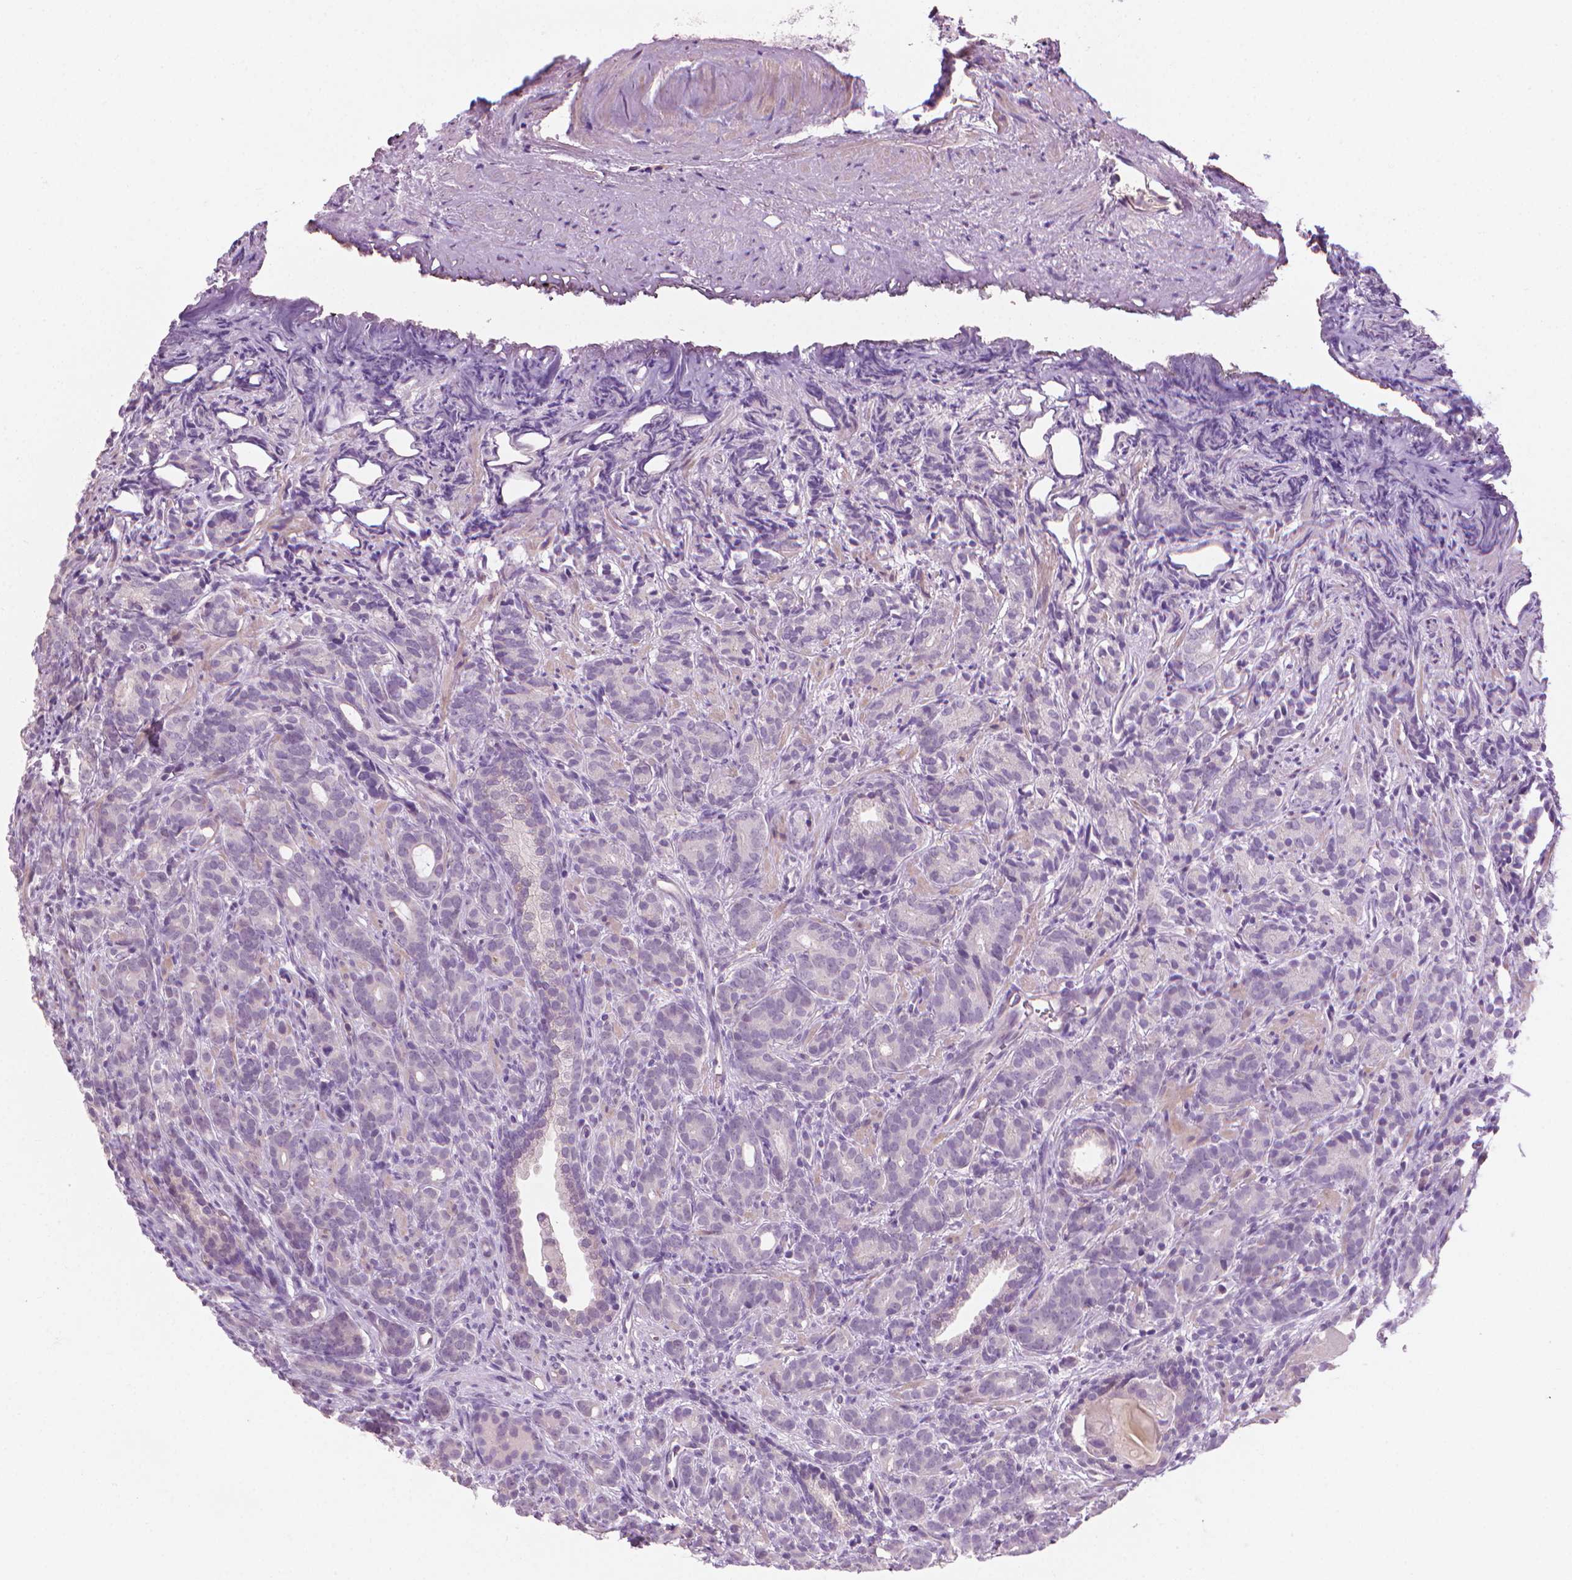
{"staining": {"intensity": "negative", "quantity": "none", "location": "none"}, "tissue": "prostate cancer", "cell_type": "Tumor cells", "image_type": "cancer", "snomed": [{"axis": "morphology", "description": "Adenocarcinoma, High grade"}, {"axis": "topography", "description": "Prostate"}], "caption": "Tumor cells show no significant protein positivity in adenocarcinoma (high-grade) (prostate).", "gene": "SAXO2", "patient": {"sex": "male", "age": 84}}